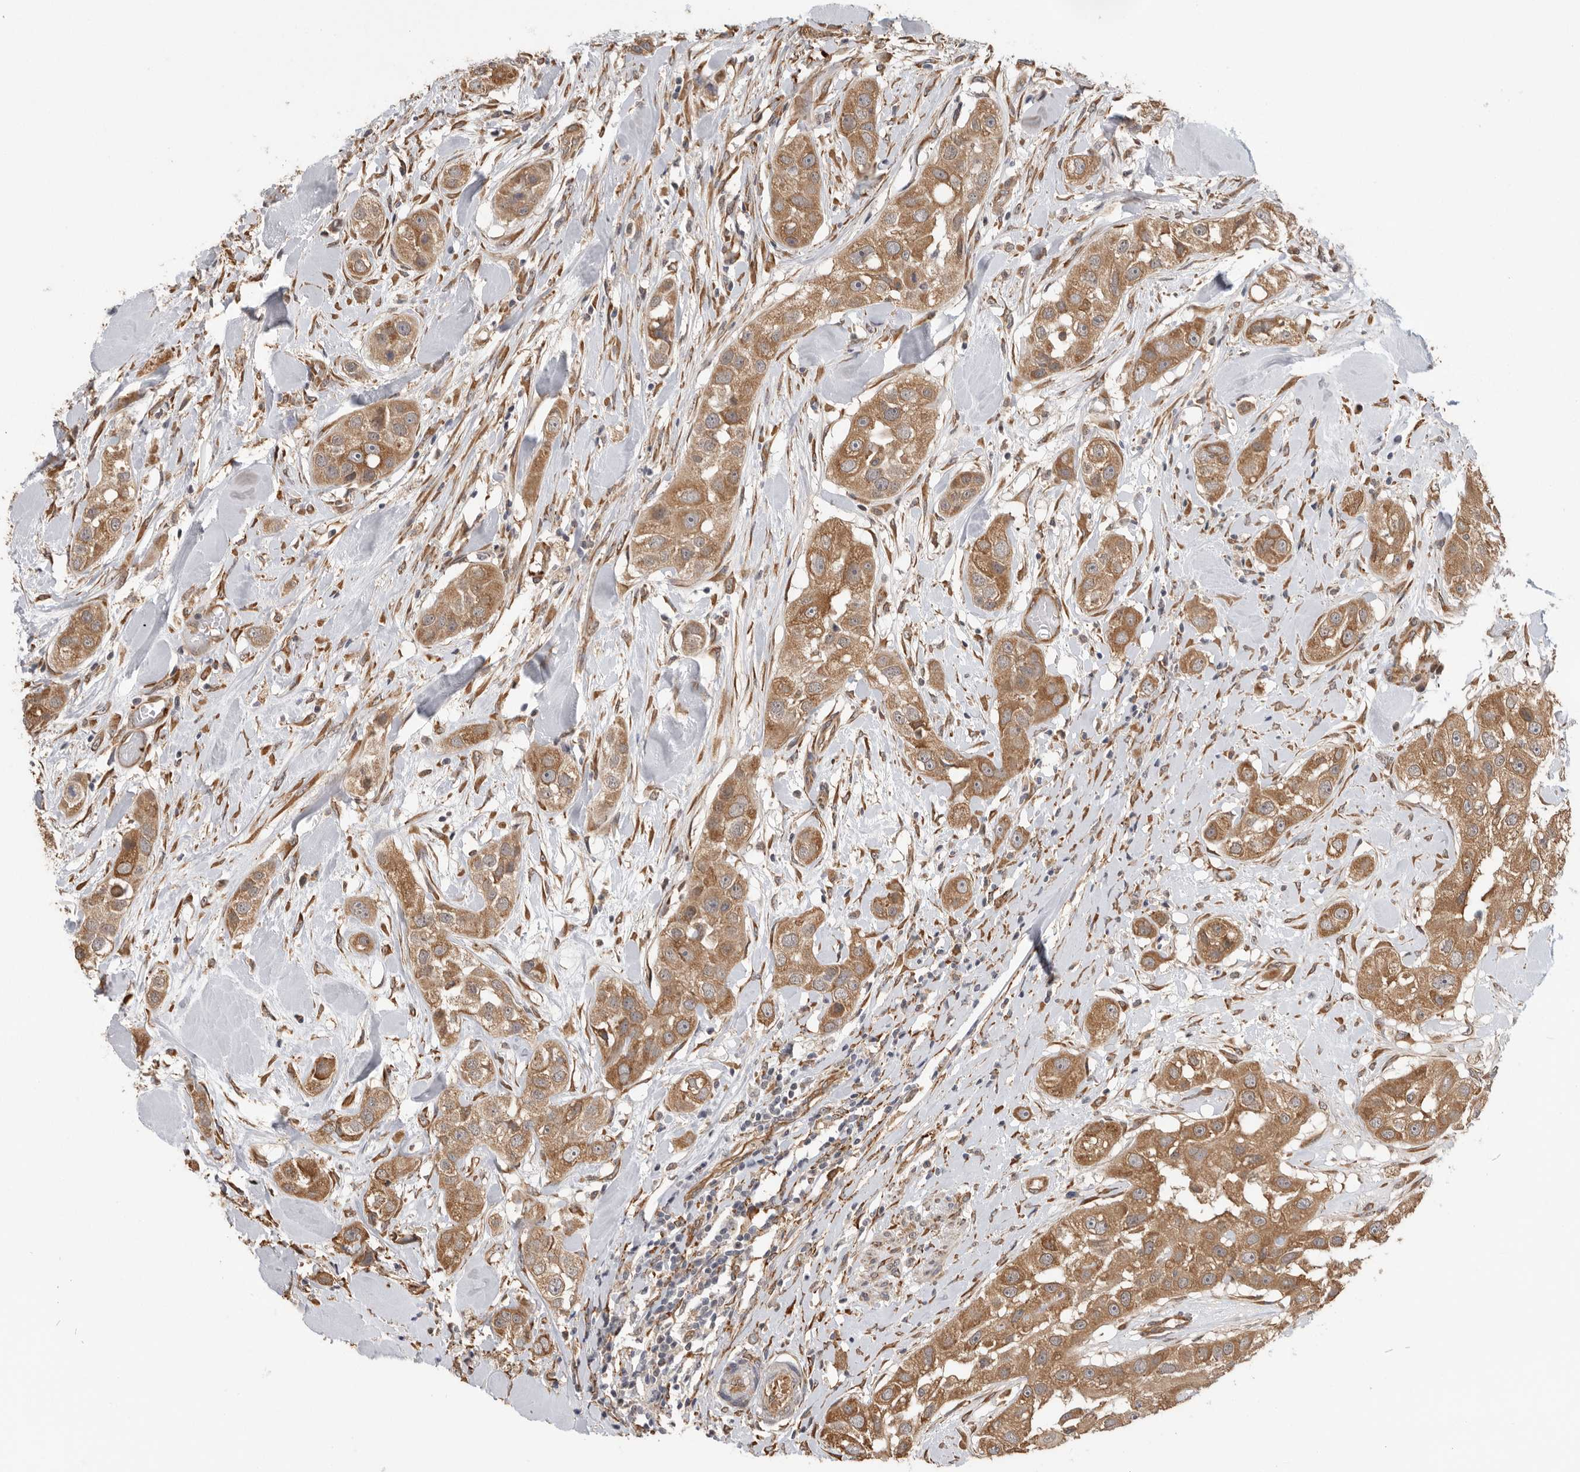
{"staining": {"intensity": "moderate", "quantity": ">75%", "location": "cytoplasmic/membranous"}, "tissue": "head and neck cancer", "cell_type": "Tumor cells", "image_type": "cancer", "snomed": [{"axis": "morphology", "description": "Normal tissue, NOS"}, {"axis": "morphology", "description": "Squamous cell carcinoma, NOS"}, {"axis": "topography", "description": "Skeletal muscle"}, {"axis": "topography", "description": "Head-Neck"}], "caption": "Human head and neck cancer stained with a brown dye exhibits moderate cytoplasmic/membranous positive positivity in about >75% of tumor cells.", "gene": "CDC42BPB", "patient": {"sex": "male", "age": 51}}